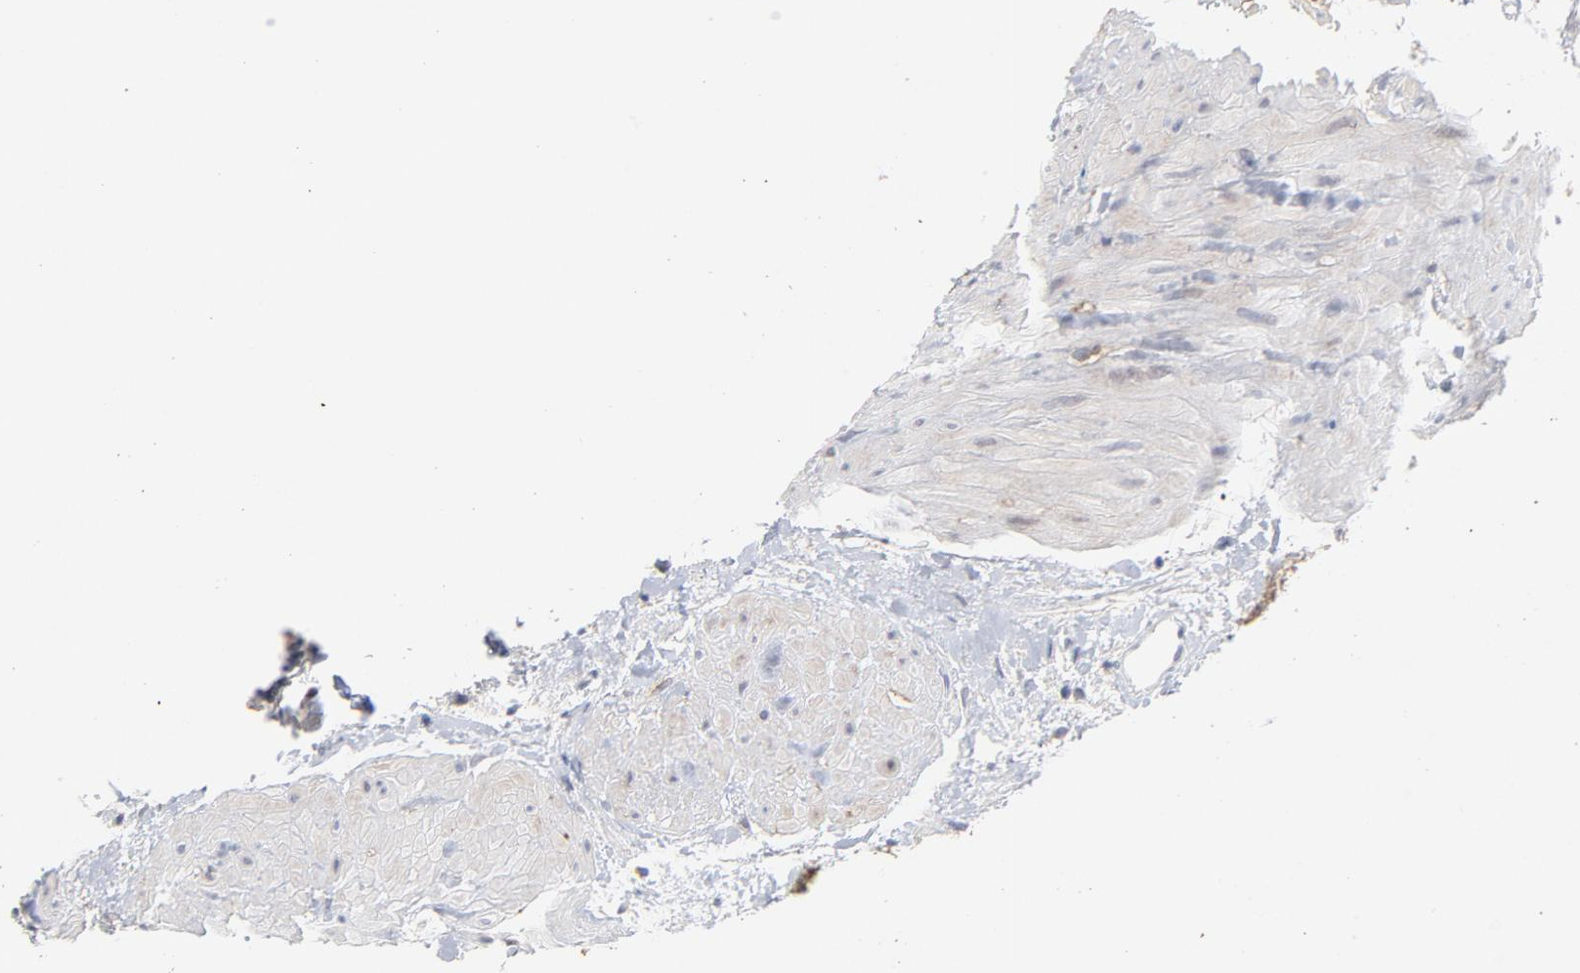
{"staining": {"intensity": "weak", "quantity": ">75%", "location": "cytoplasmic/membranous,nuclear"}, "tissue": "gallbladder", "cell_type": "Glandular cells", "image_type": "normal", "snomed": [{"axis": "morphology", "description": "Normal tissue, NOS"}, {"axis": "morphology", "description": "Inflammation, NOS"}, {"axis": "topography", "description": "Gallbladder"}], "caption": "Gallbladder stained with immunohistochemistry exhibits weak cytoplasmic/membranous,nuclear staining in approximately >75% of glandular cells.", "gene": "PNMA1", "patient": {"sex": "male", "age": 66}}